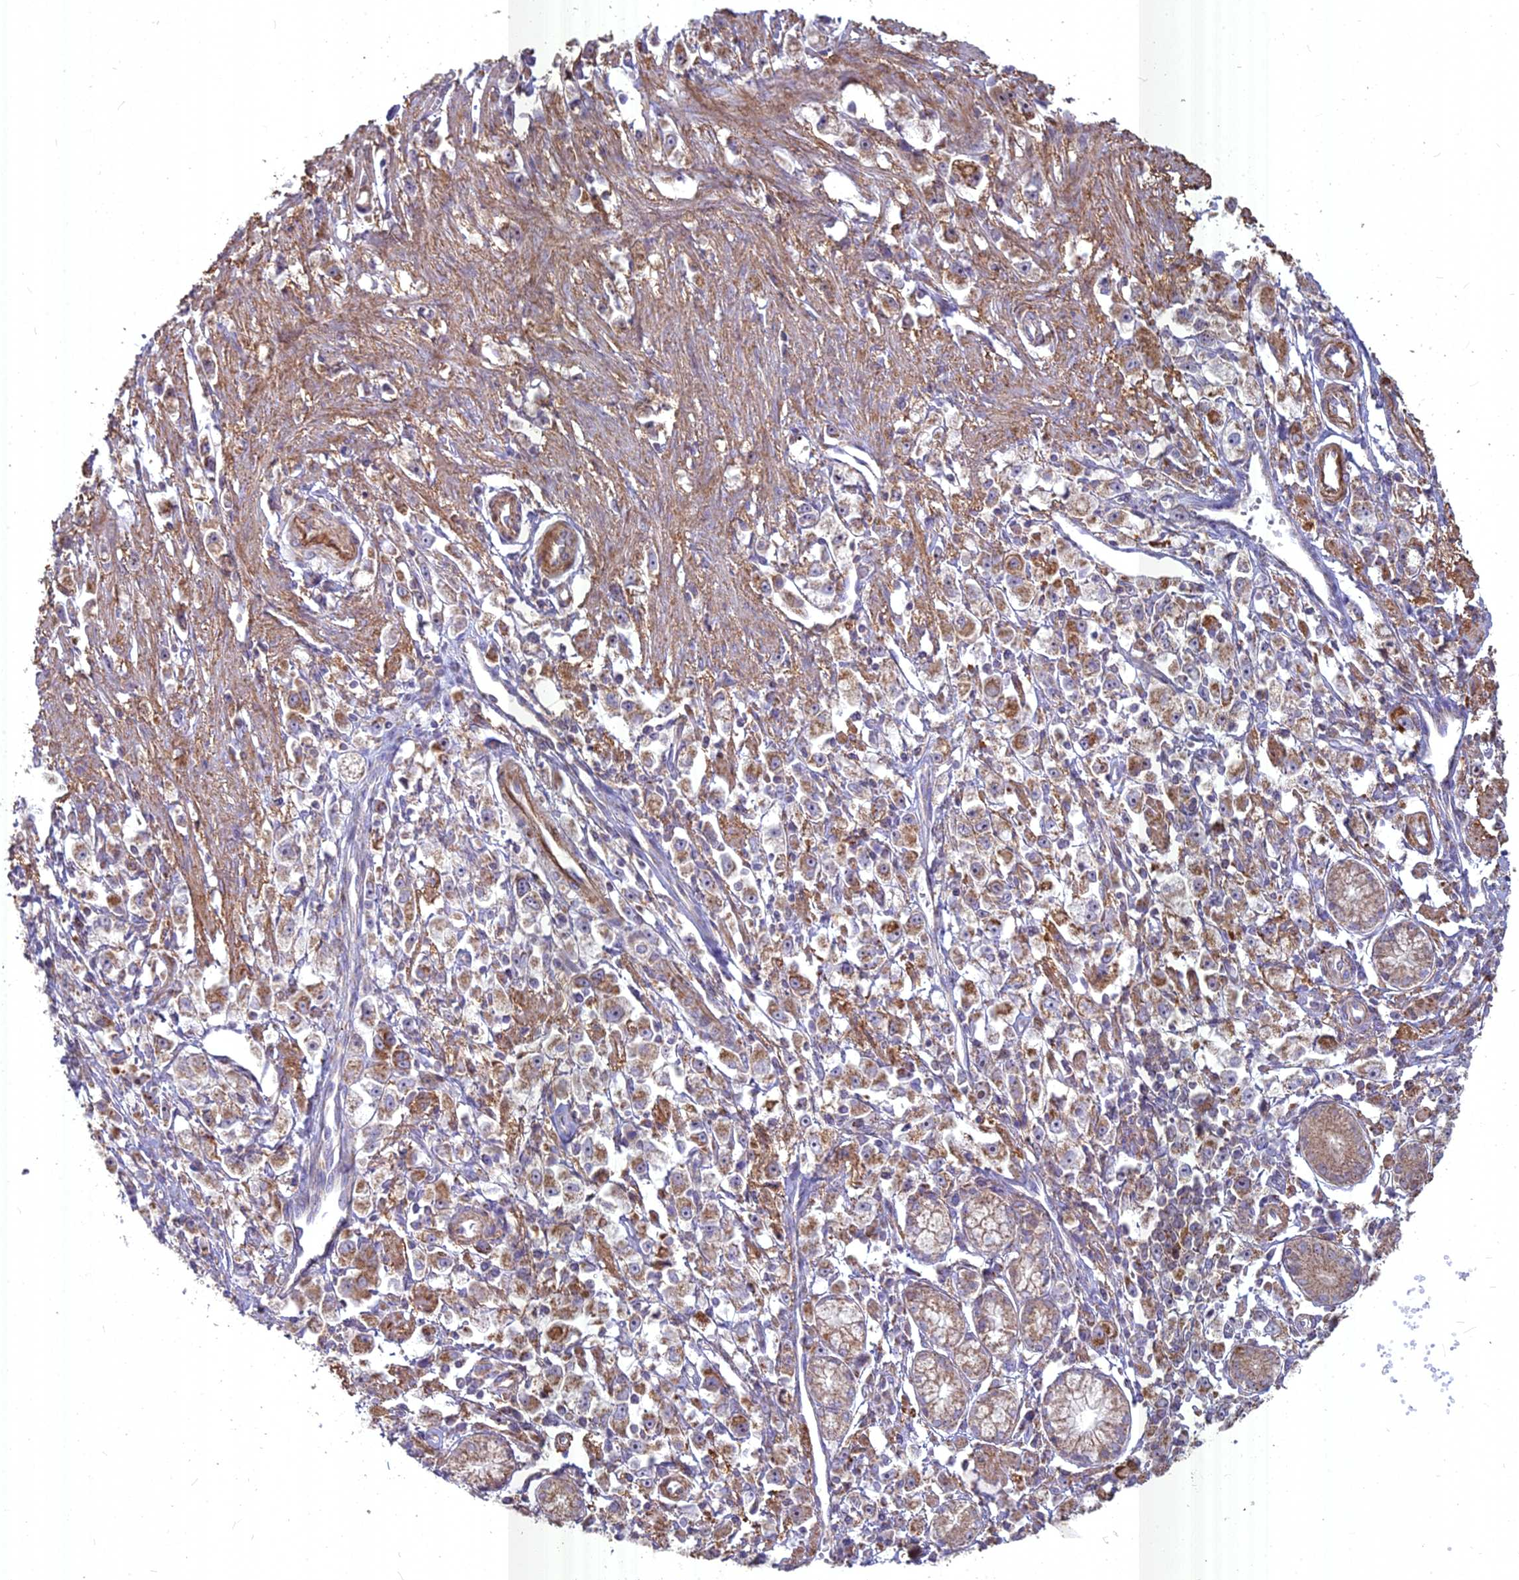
{"staining": {"intensity": "moderate", "quantity": ">75%", "location": "cytoplasmic/membranous"}, "tissue": "stomach cancer", "cell_type": "Tumor cells", "image_type": "cancer", "snomed": [{"axis": "morphology", "description": "Adenocarcinoma, NOS"}, {"axis": "topography", "description": "Stomach"}], "caption": "DAB (3,3'-diaminobenzidine) immunohistochemical staining of stomach cancer displays moderate cytoplasmic/membranous protein staining in approximately >75% of tumor cells. Using DAB (3,3'-diaminobenzidine) (brown) and hematoxylin (blue) stains, captured at high magnification using brightfield microscopy.", "gene": "COX11", "patient": {"sex": "female", "age": 59}}